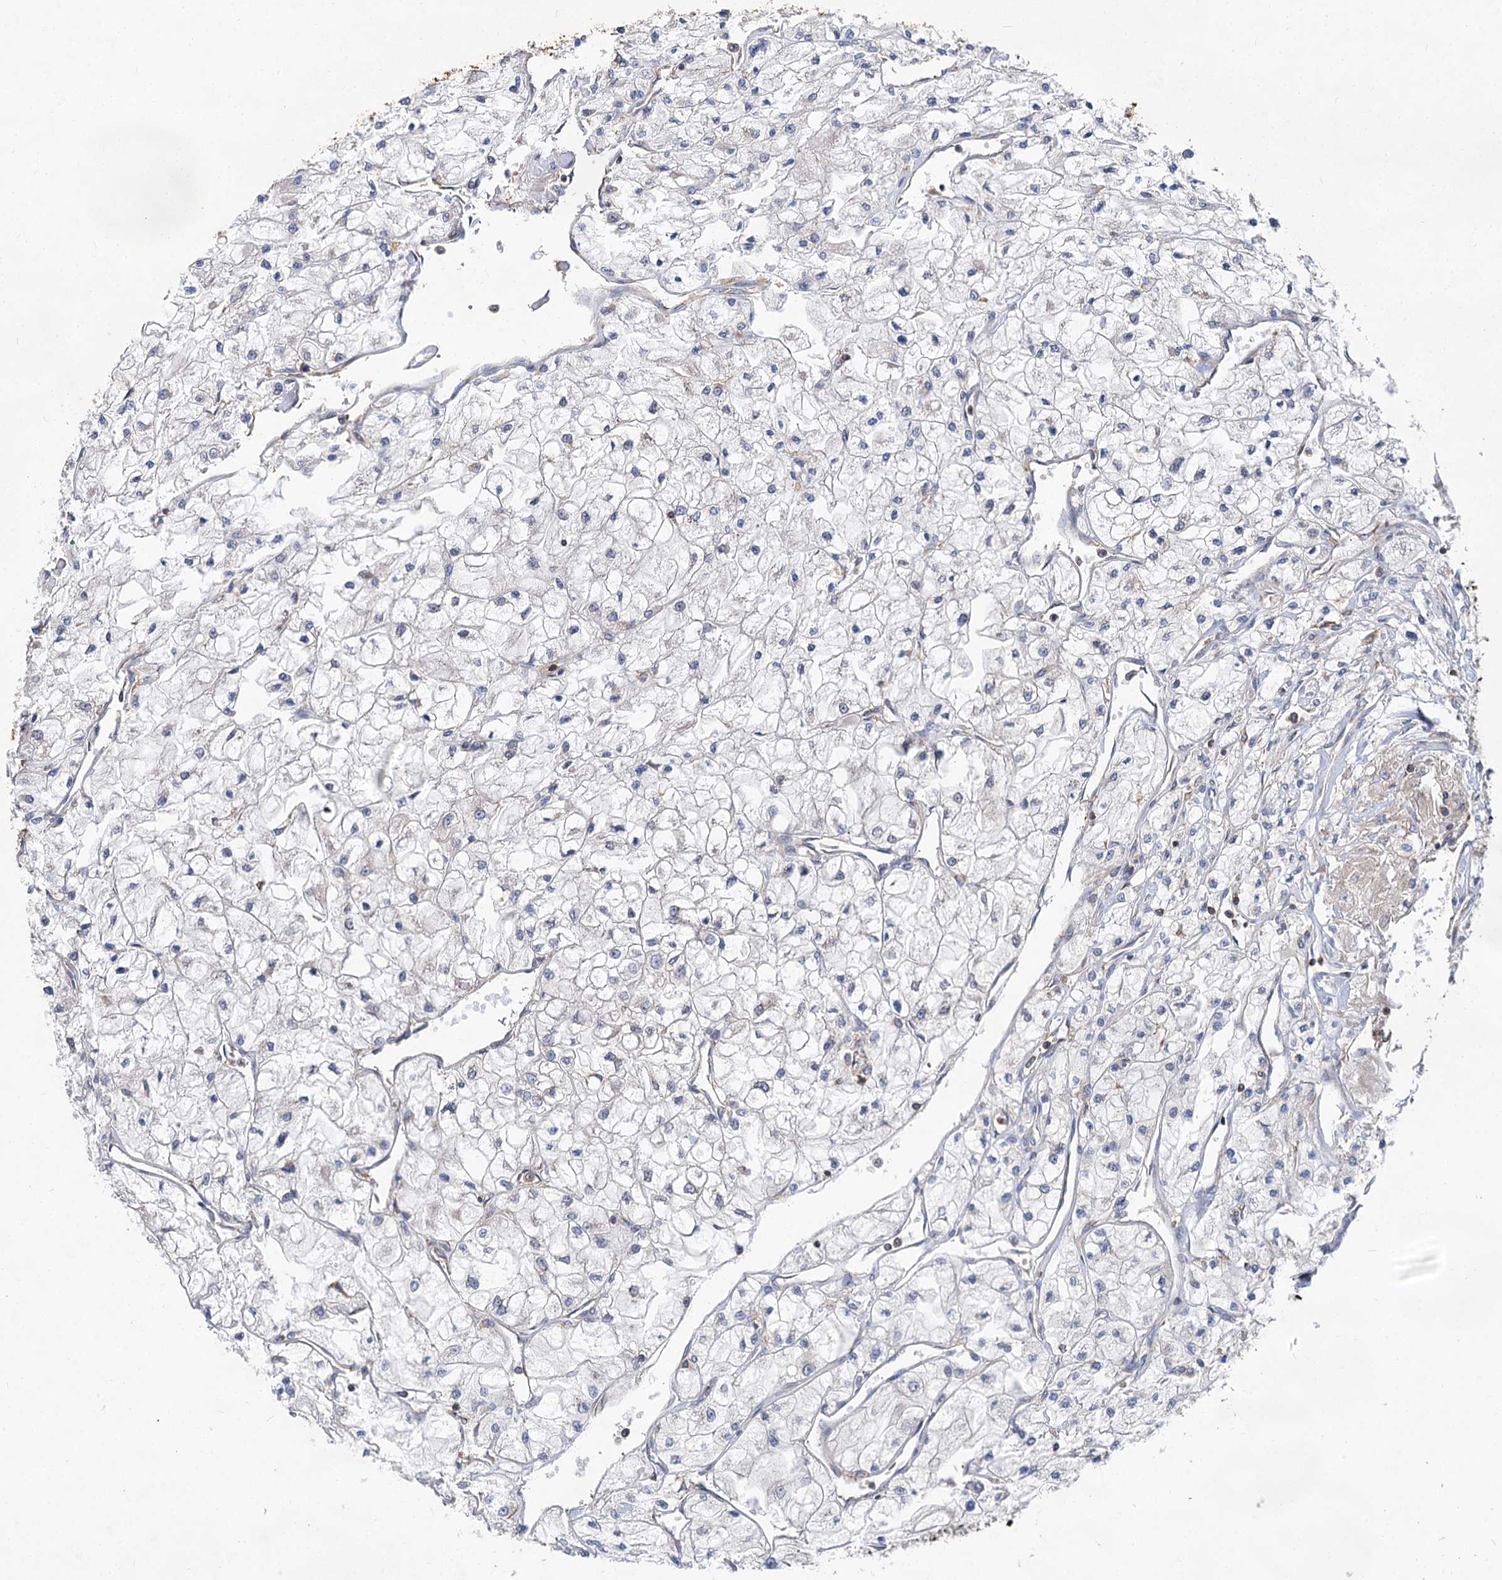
{"staining": {"intensity": "negative", "quantity": "none", "location": "none"}, "tissue": "renal cancer", "cell_type": "Tumor cells", "image_type": "cancer", "snomed": [{"axis": "morphology", "description": "Adenocarcinoma, NOS"}, {"axis": "topography", "description": "Kidney"}], "caption": "Renal cancer (adenocarcinoma) stained for a protein using IHC demonstrates no staining tumor cells.", "gene": "PACS1", "patient": {"sex": "male", "age": 80}}